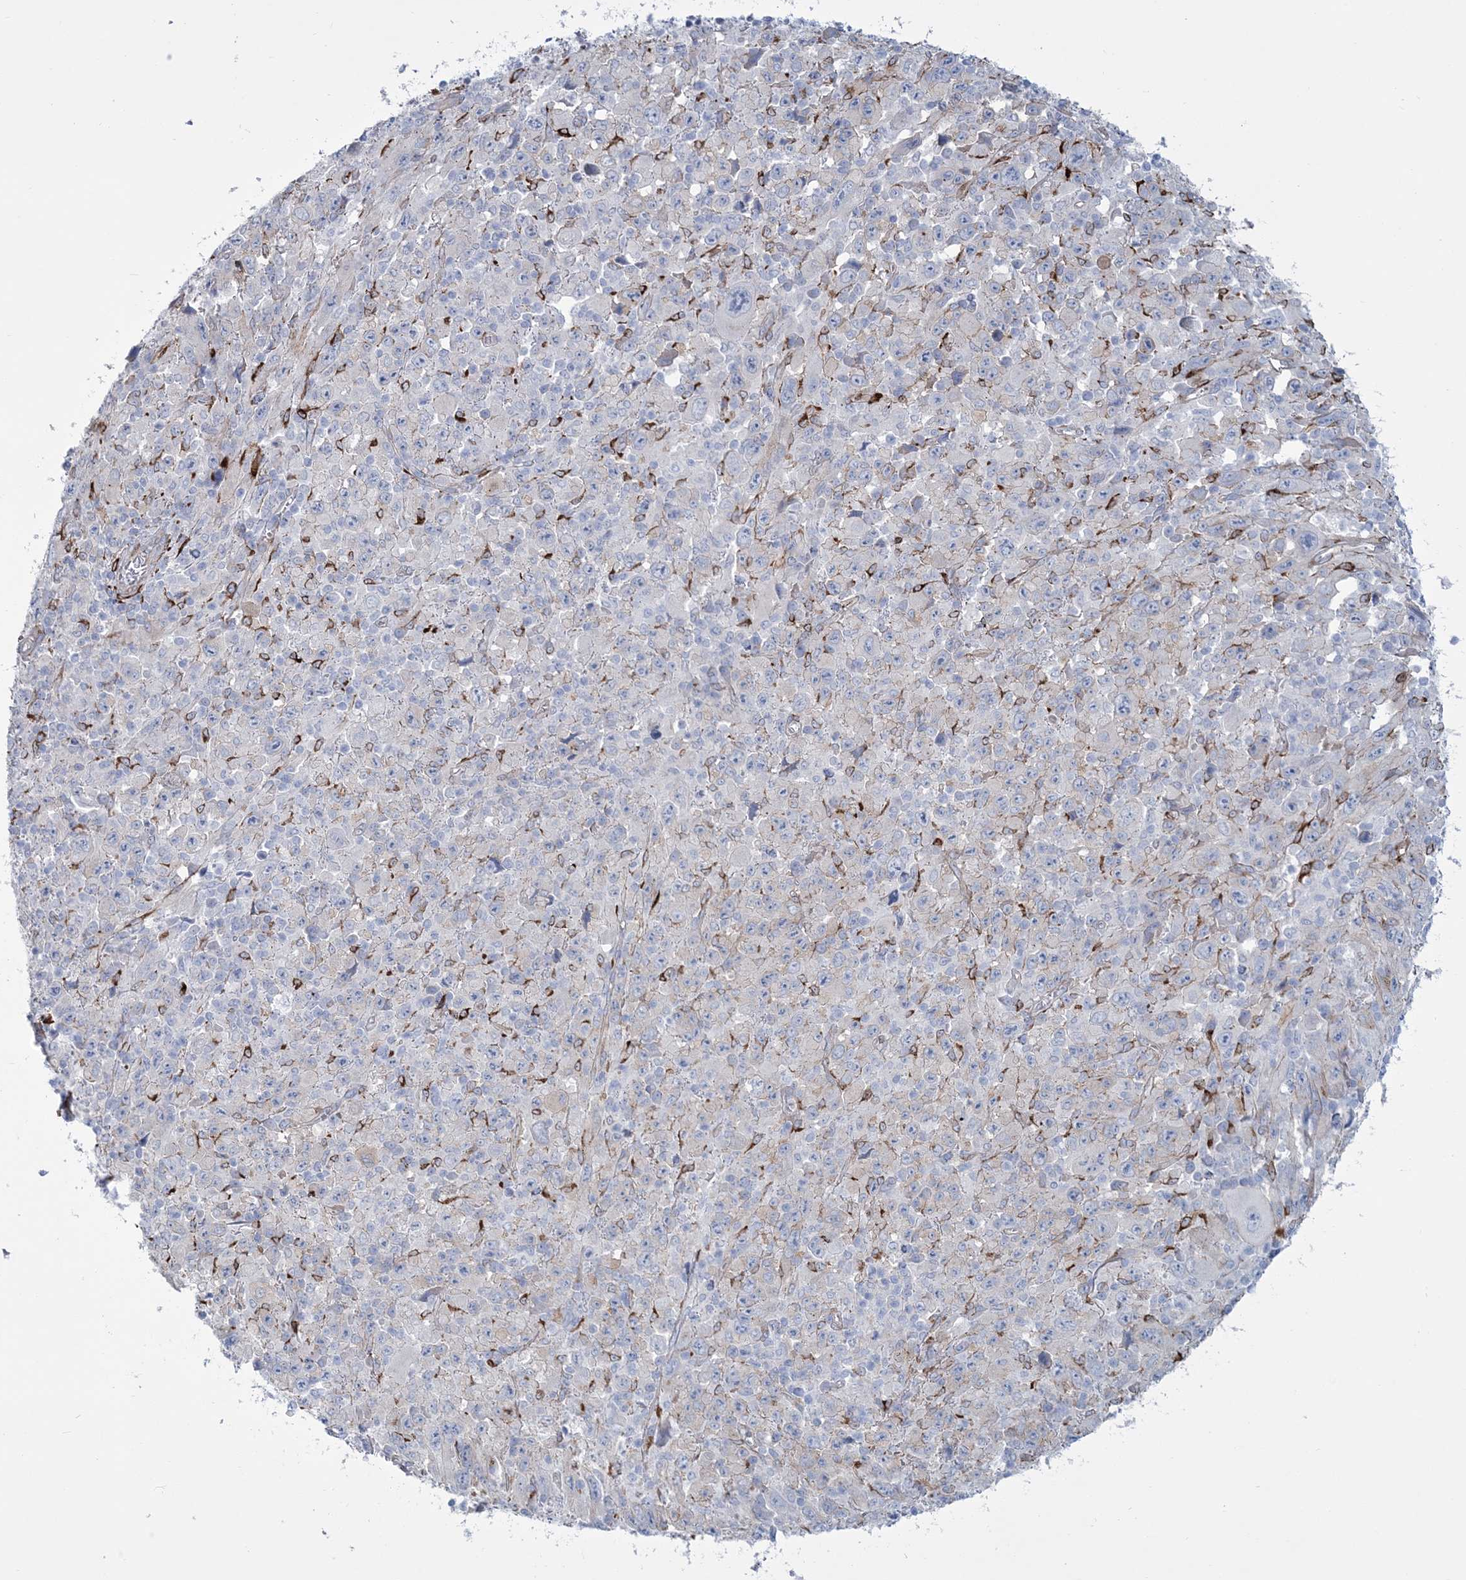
{"staining": {"intensity": "negative", "quantity": "none", "location": "none"}, "tissue": "melanoma", "cell_type": "Tumor cells", "image_type": "cancer", "snomed": [{"axis": "morphology", "description": "Malignant melanoma, Metastatic site"}, {"axis": "topography", "description": "Skin"}], "caption": "DAB (3,3'-diaminobenzidine) immunohistochemical staining of human melanoma reveals no significant expression in tumor cells.", "gene": "RAB11FIP5", "patient": {"sex": "female", "age": 56}}